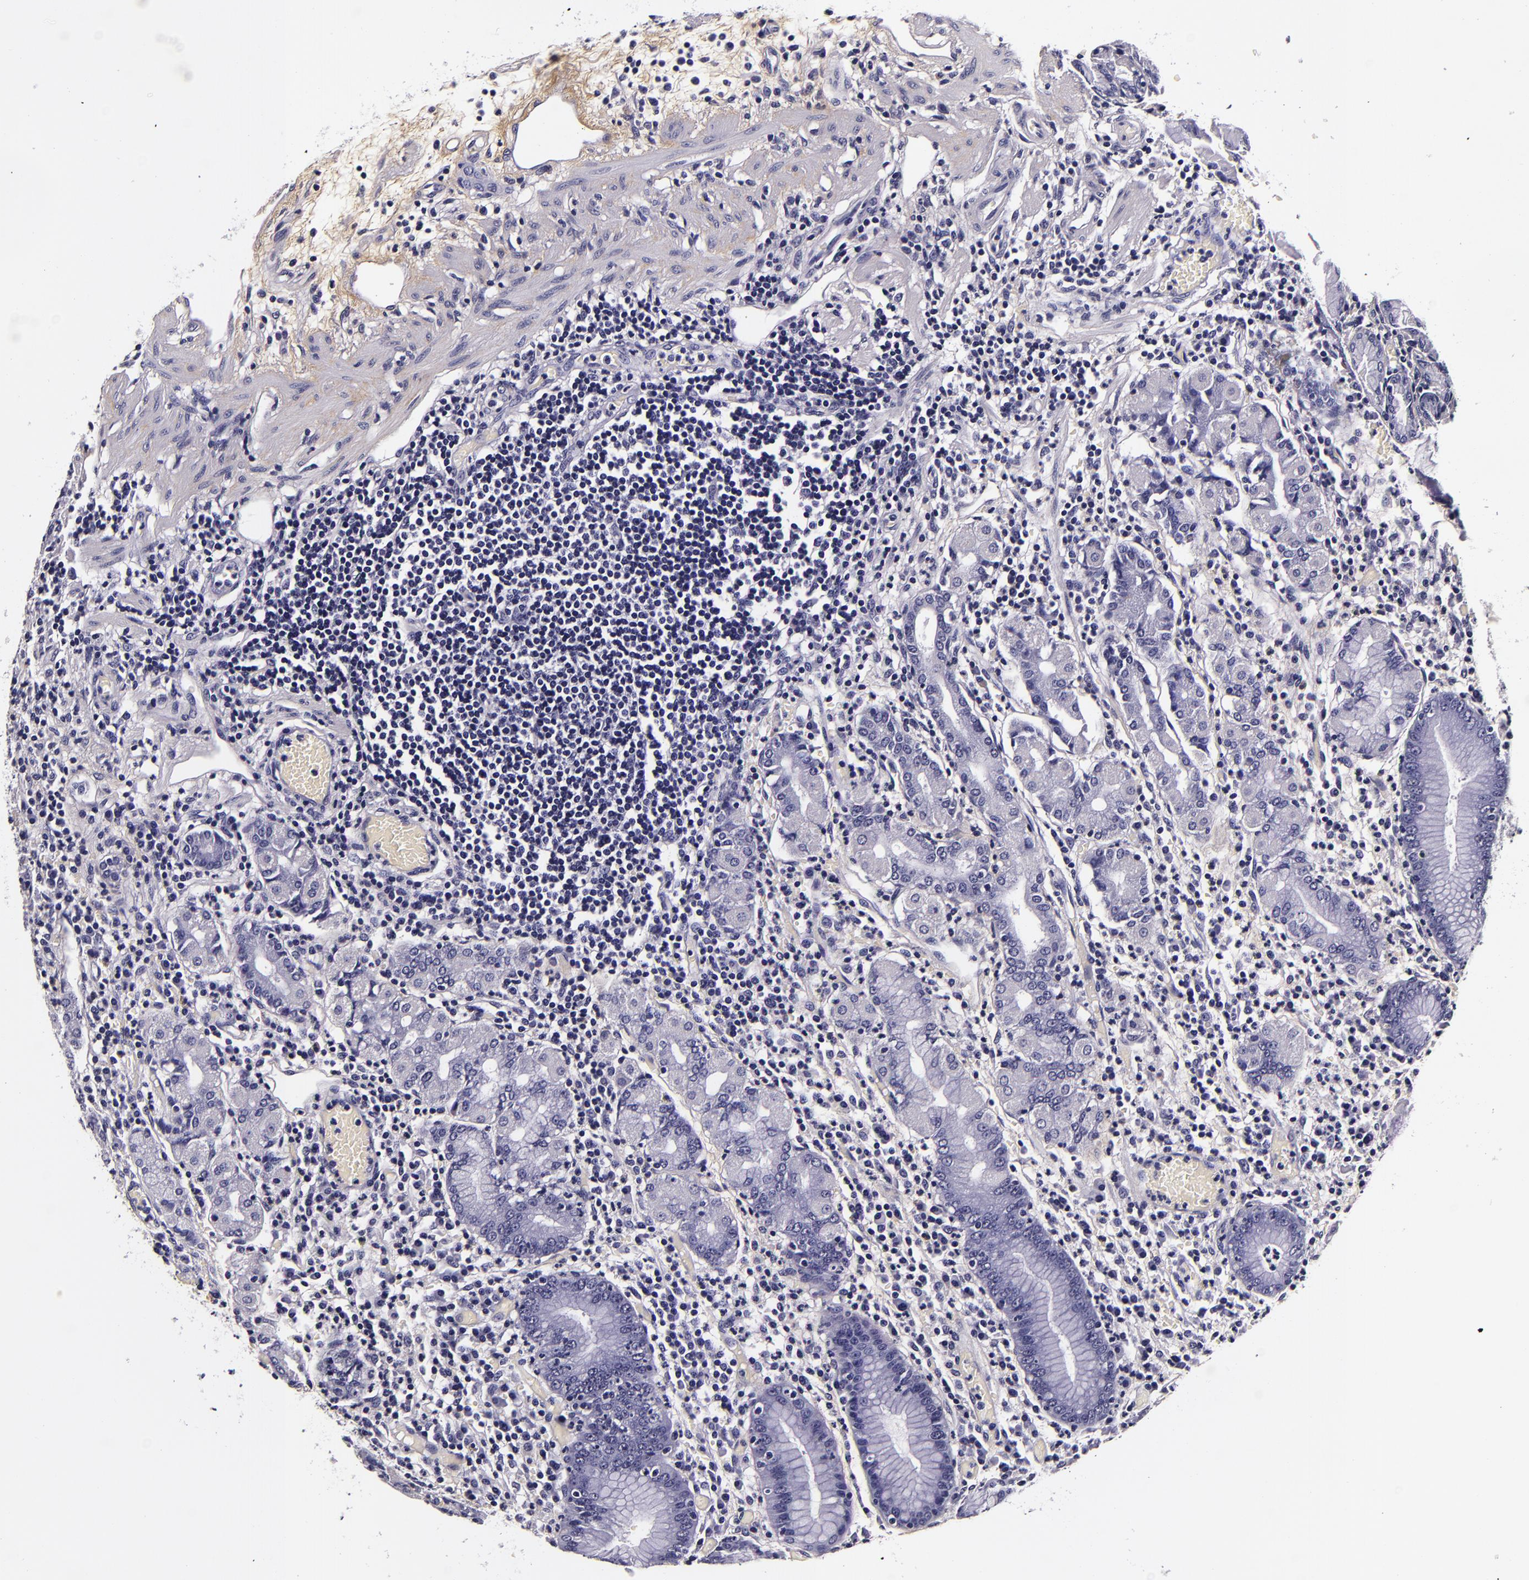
{"staining": {"intensity": "negative", "quantity": "none", "location": "none"}, "tissue": "stomach", "cell_type": "Glandular cells", "image_type": "normal", "snomed": [{"axis": "morphology", "description": "Normal tissue, NOS"}, {"axis": "topography", "description": "Stomach, lower"}], "caption": "IHC photomicrograph of benign human stomach stained for a protein (brown), which shows no staining in glandular cells. (Stains: DAB (3,3'-diaminobenzidine) immunohistochemistry with hematoxylin counter stain, Microscopy: brightfield microscopy at high magnification).", "gene": "FBN1", "patient": {"sex": "female", "age": 73}}